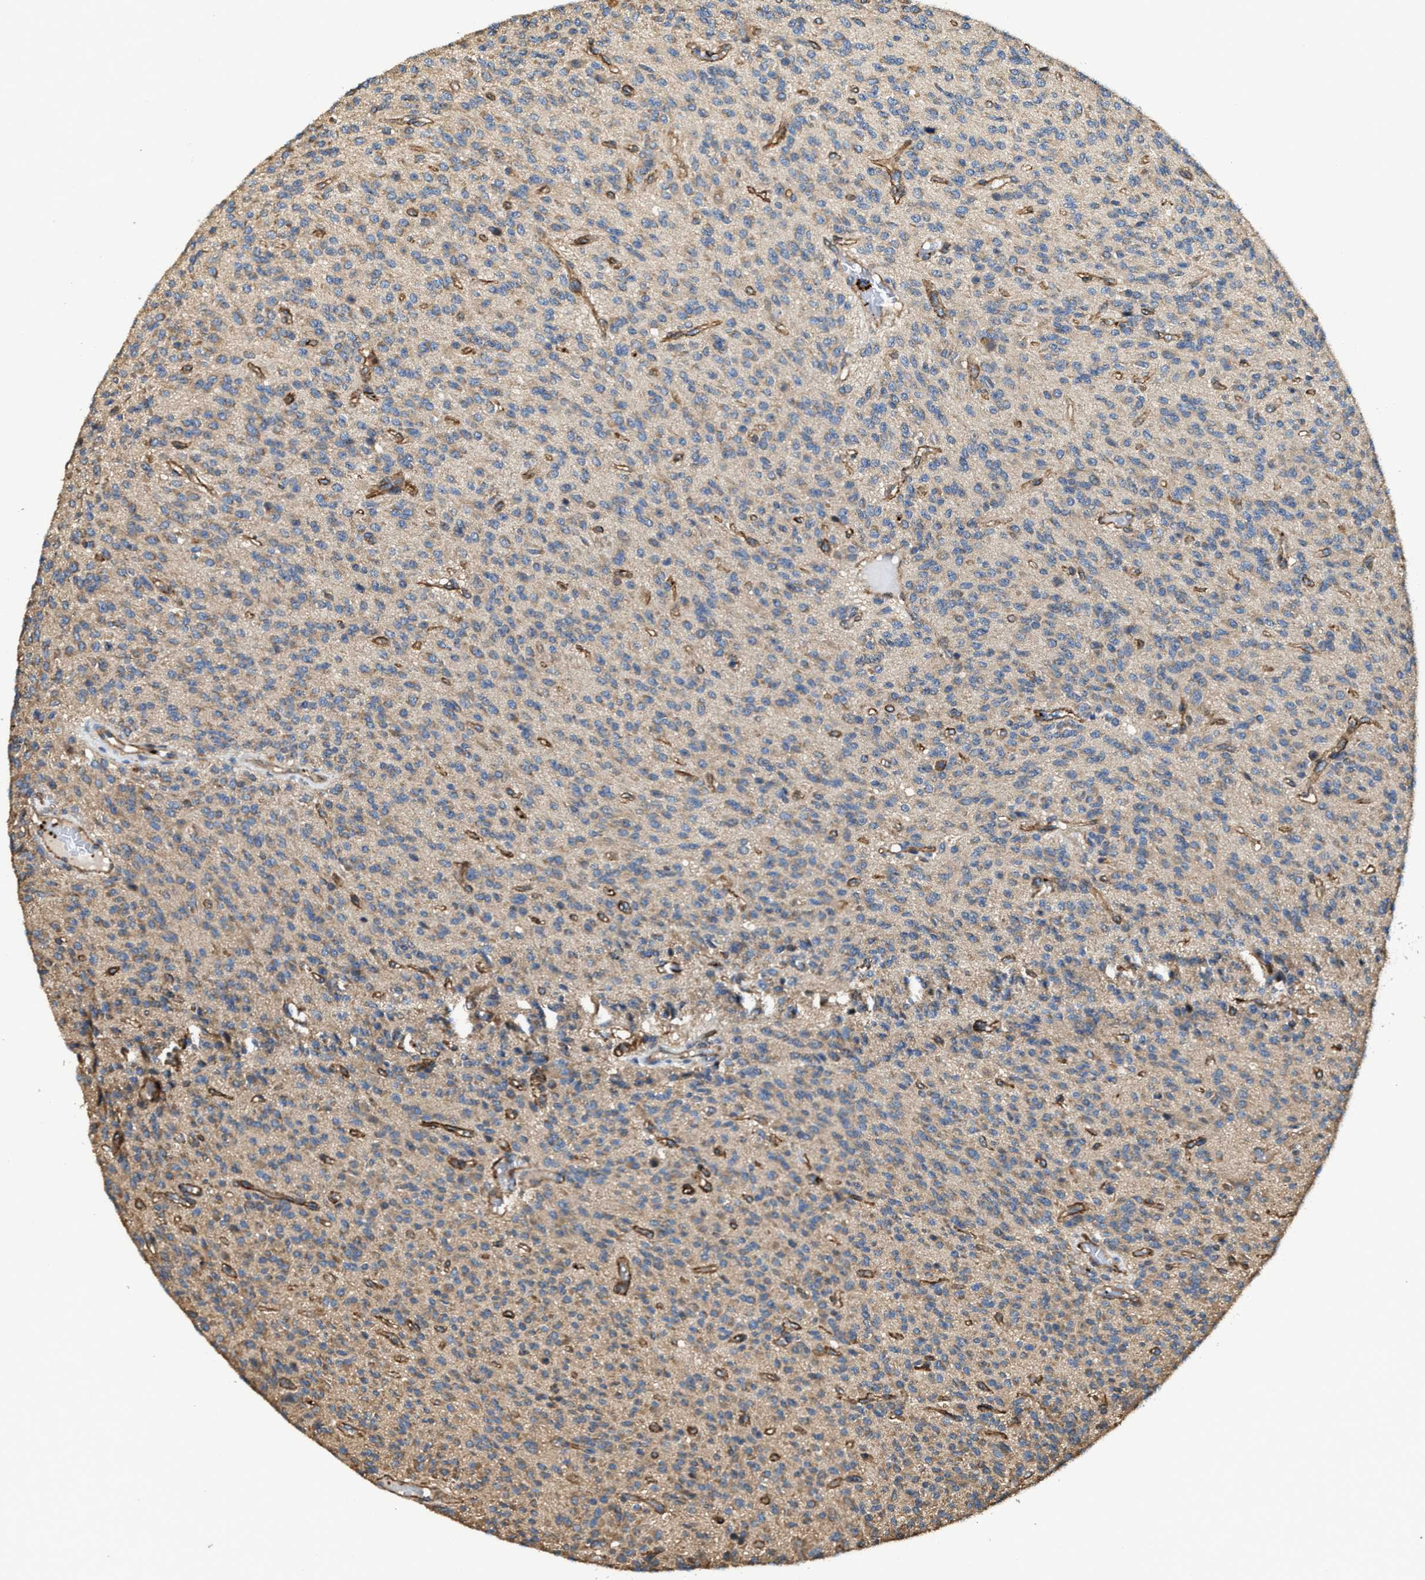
{"staining": {"intensity": "weak", "quantity": "25%-75%", "location": "cytoplasmic/membranous"}, "tissue": "glioma", "cell_type": "Tumor cells", "image_type": "cancer", "snomed": [{"axis": "morphology", "description": "Glioma, malignant, High grade"}, {"axis": "topography", "description": "Brain"}], "caption": "The histopathology image displays staining of high-grade glioma (malignant), revealing weak cytoplasmic/membranous protein expression (brown color) within tumor cells.", "gene": "GFRA3", "patient": {"sex": "male", "age": 34}}